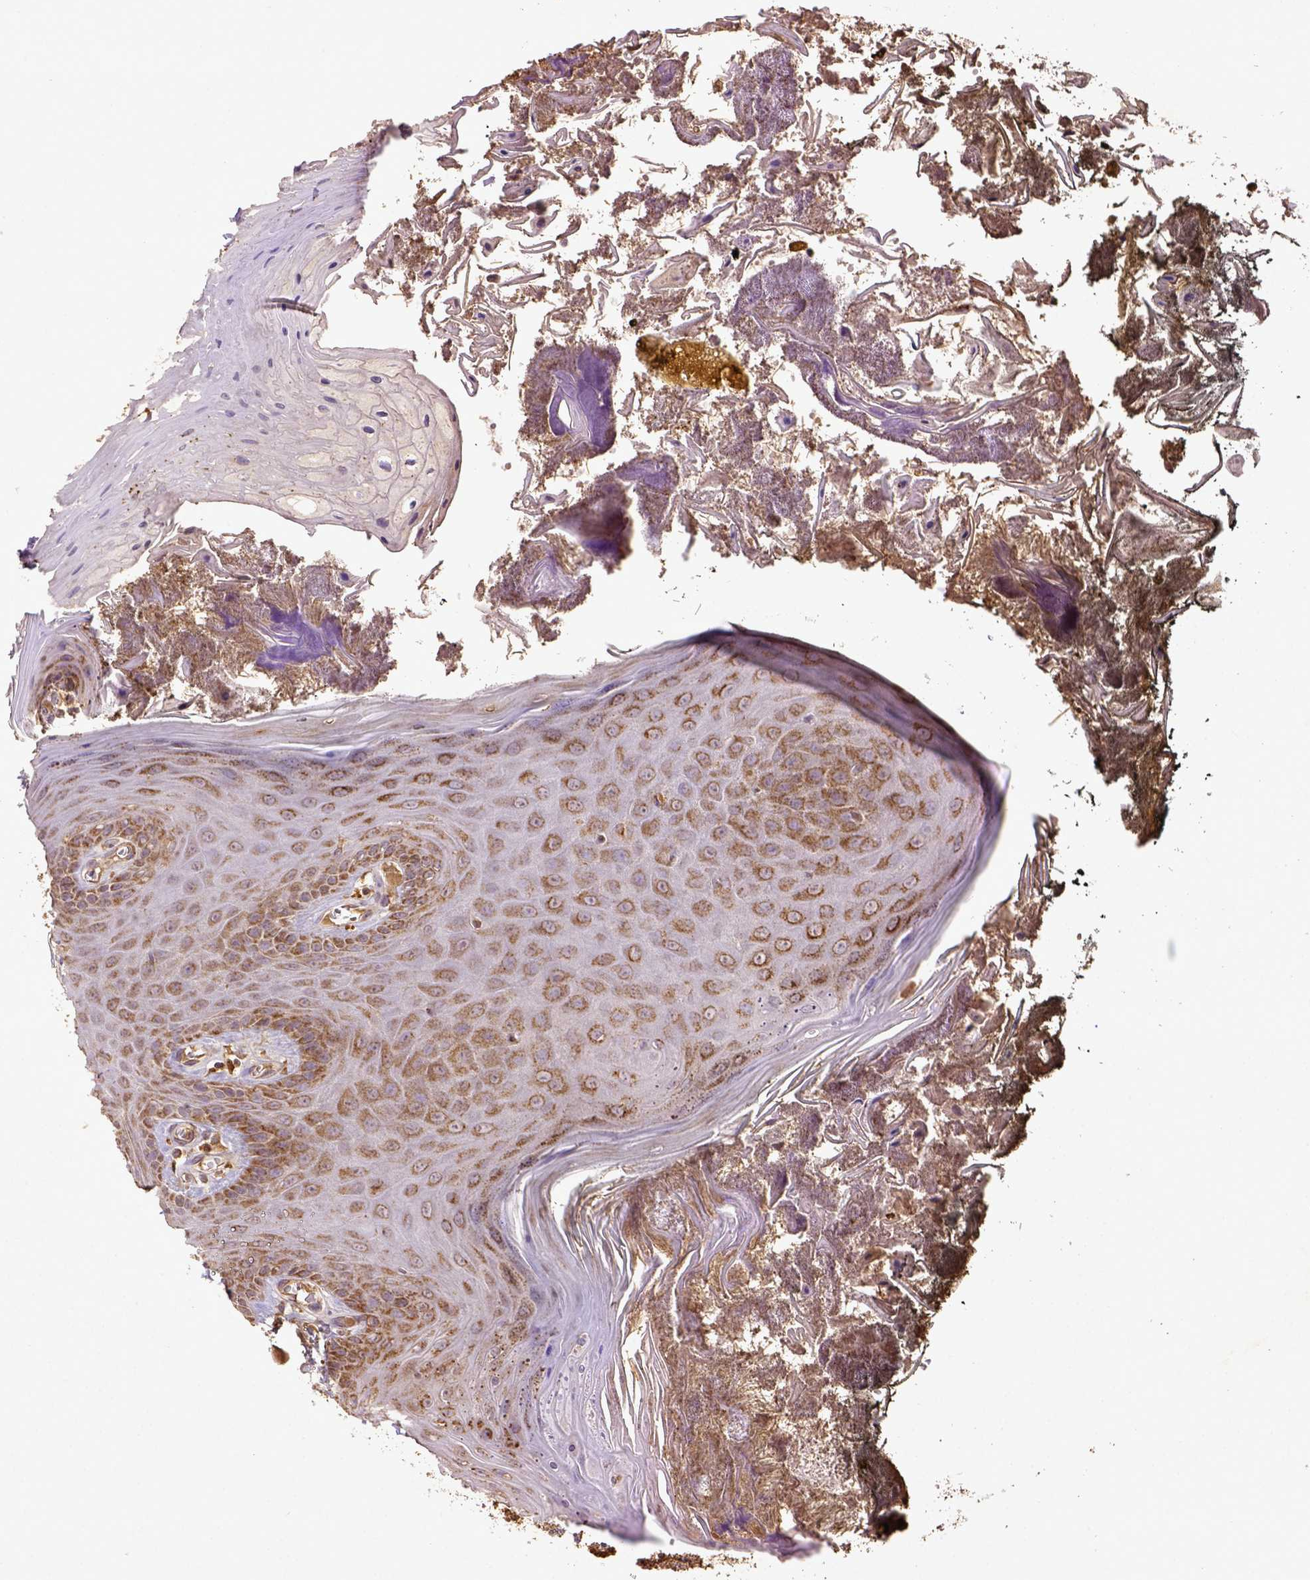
{"staining": {"intensity": "moderate", "quantity": ">75%", "location": "cytoplasmic/membranous"}, "tissue": "oral mucosa", "cell_type": "Squamous epithelial cells", "image_type": "normal", "snomed": [{"axis": "morphology", "description": "Normal tissue, NOS"}, {"axis": "topography", "description": "Oral tissue"}], "caption": "Oral mucosa stained with IHC displays moderate cytoplasmic/membranous expression in about >75% of squamous epithelial cells. (DAB (3,3'-diaminobenzidine) IHC, brown staining for protein, blue staining for nuclei).", "gene": "MT", "patient": {"sex": "male", "age": 9}}